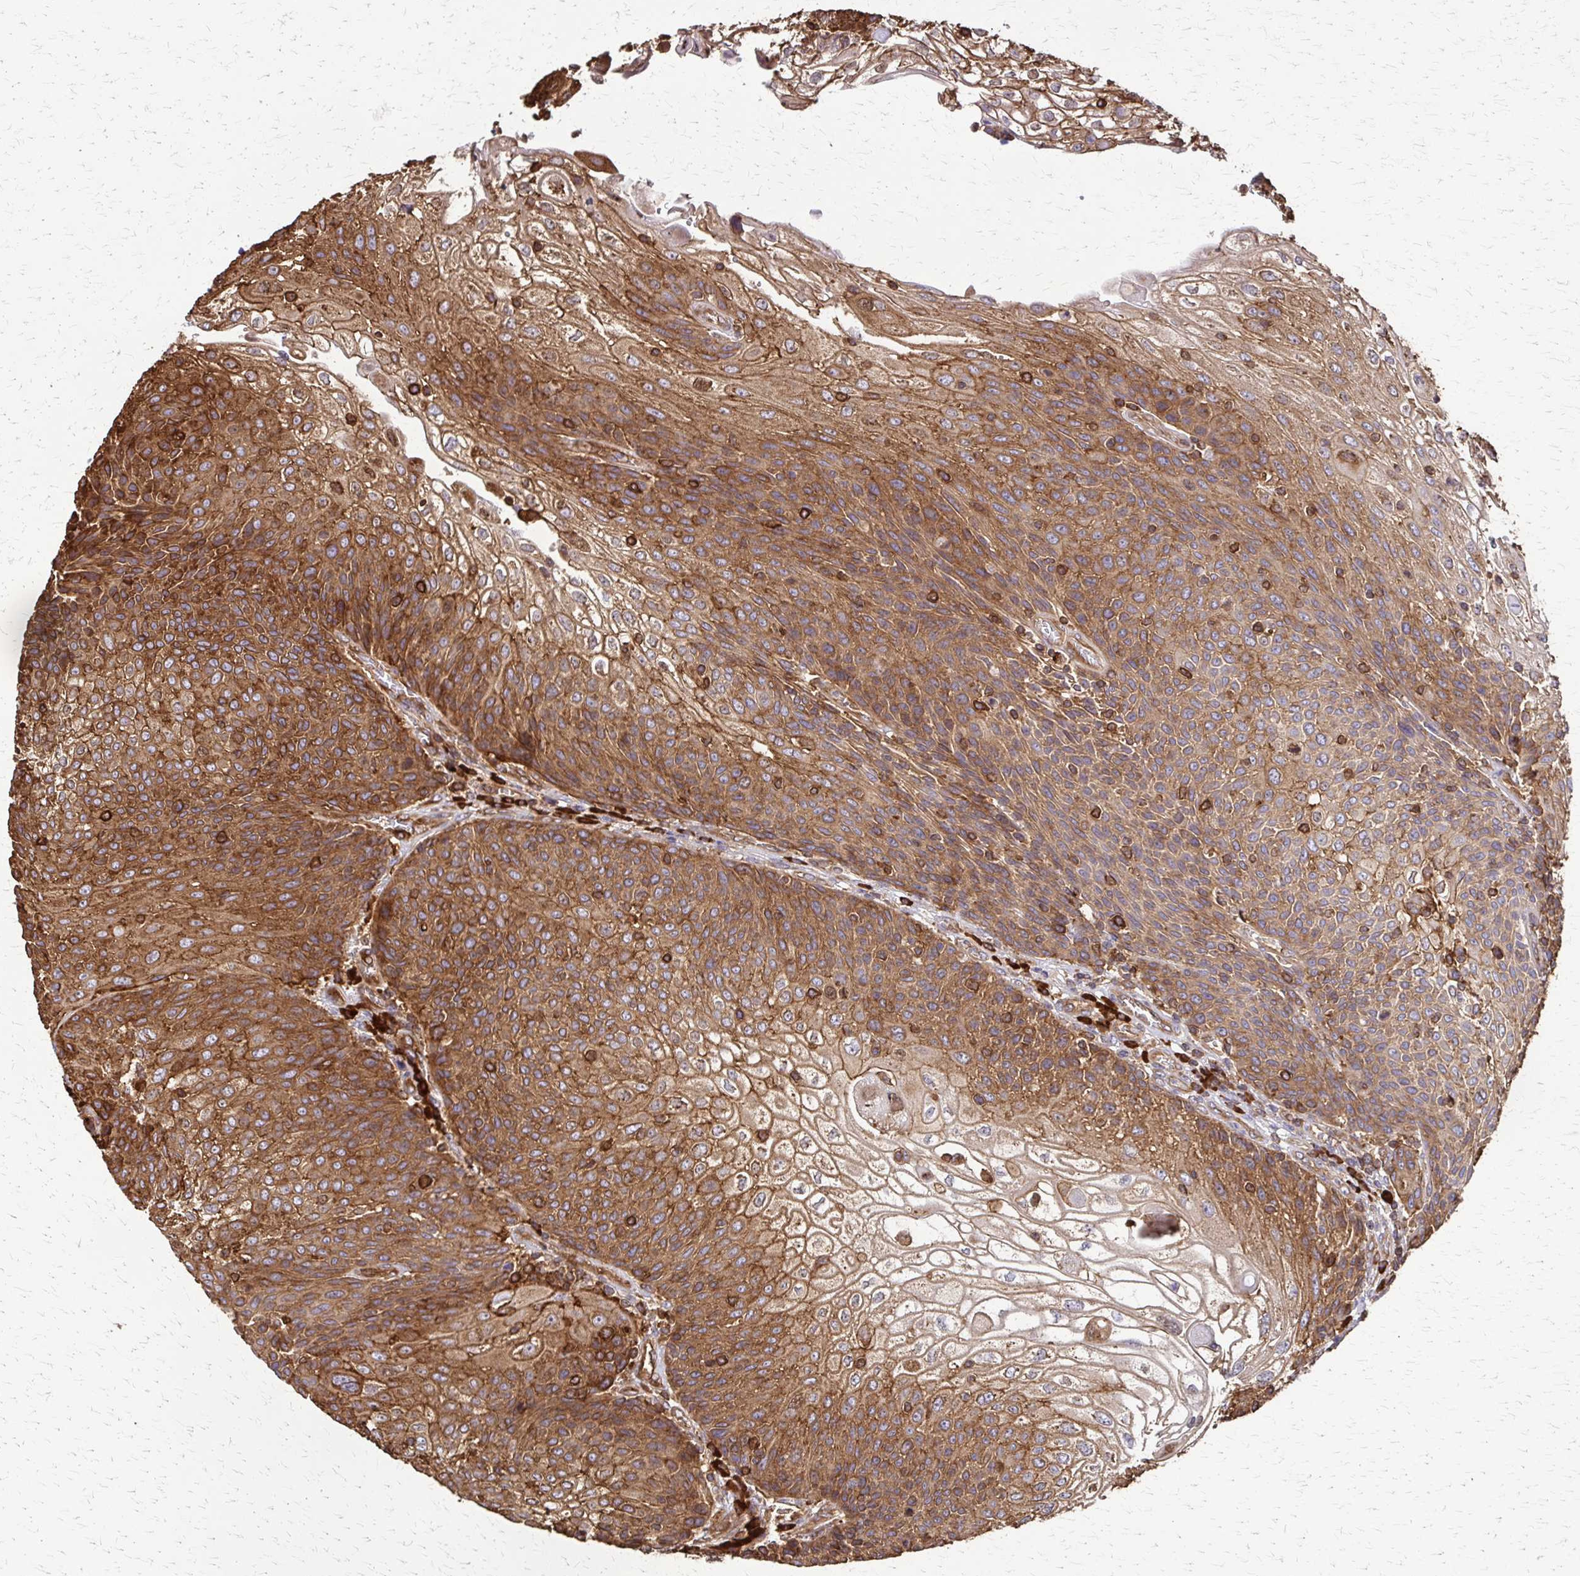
{"staining": {"intensity": "strong", "quantity": ">75%", "location": "cytoplasmic/membranous"}, "tissue": "urothelial cancer", "cell_type": "Tumor cells", "image_type": "cancer", "snomed": [{"axis": "morphology", "description": "Urothelial carcinoma, High grade"}, {"axis": "topography", "description": "Urinary bladder"}], "caption": "Immunohistochemical staining of human urothelial carcinoma (high-grade) displays strong cytoplasmic/membranous protein expression in about >75% of tumor cells.", "gene": "EEF2", "patient": {"sex": "female", "age": 70}}